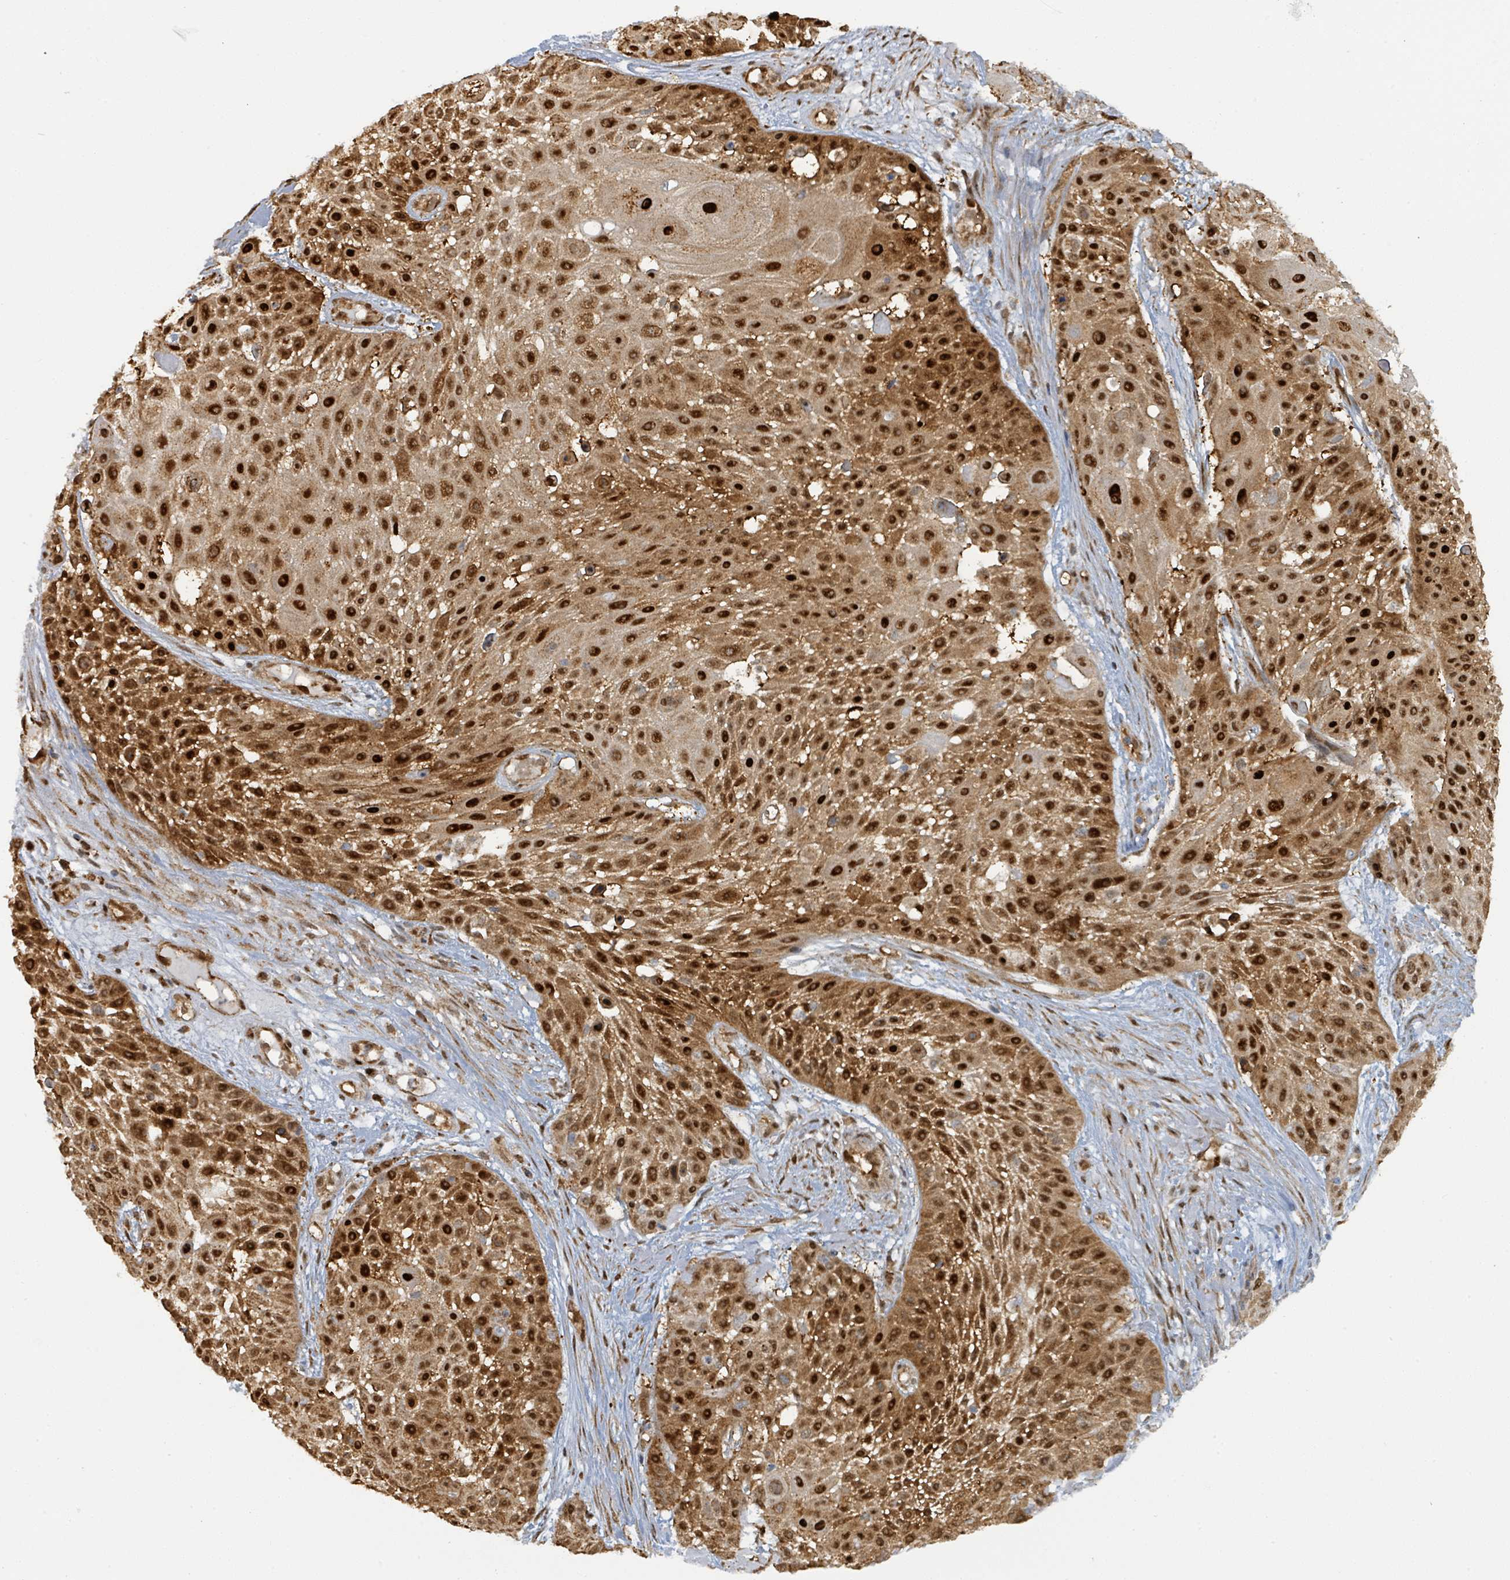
{"staining": {"intensity": "strong", "quantity": ">75%", "location": "cytoplasmic/membranous,nuclear"}, "tissue": "skin cancer", "cell_type": "Tumor cells", "image_type": "cancer", "snomed": [{"axis": "morphology", "description": "Squamous cell carcinoma, NOS"}, {"axis": "topography", "description": "Skin"}], "caption": "Skin squamous cell carcinoma stained with immunohistochemistry reveals strong cytoplasmic/membranous and nuclear positivity in approximately >75% of tumor cells. (brown staining indicates protein expression, while blue staining denotes nuclei).", "gene": "PSMB7", "patient": {"sex": "female", "age": 86}}